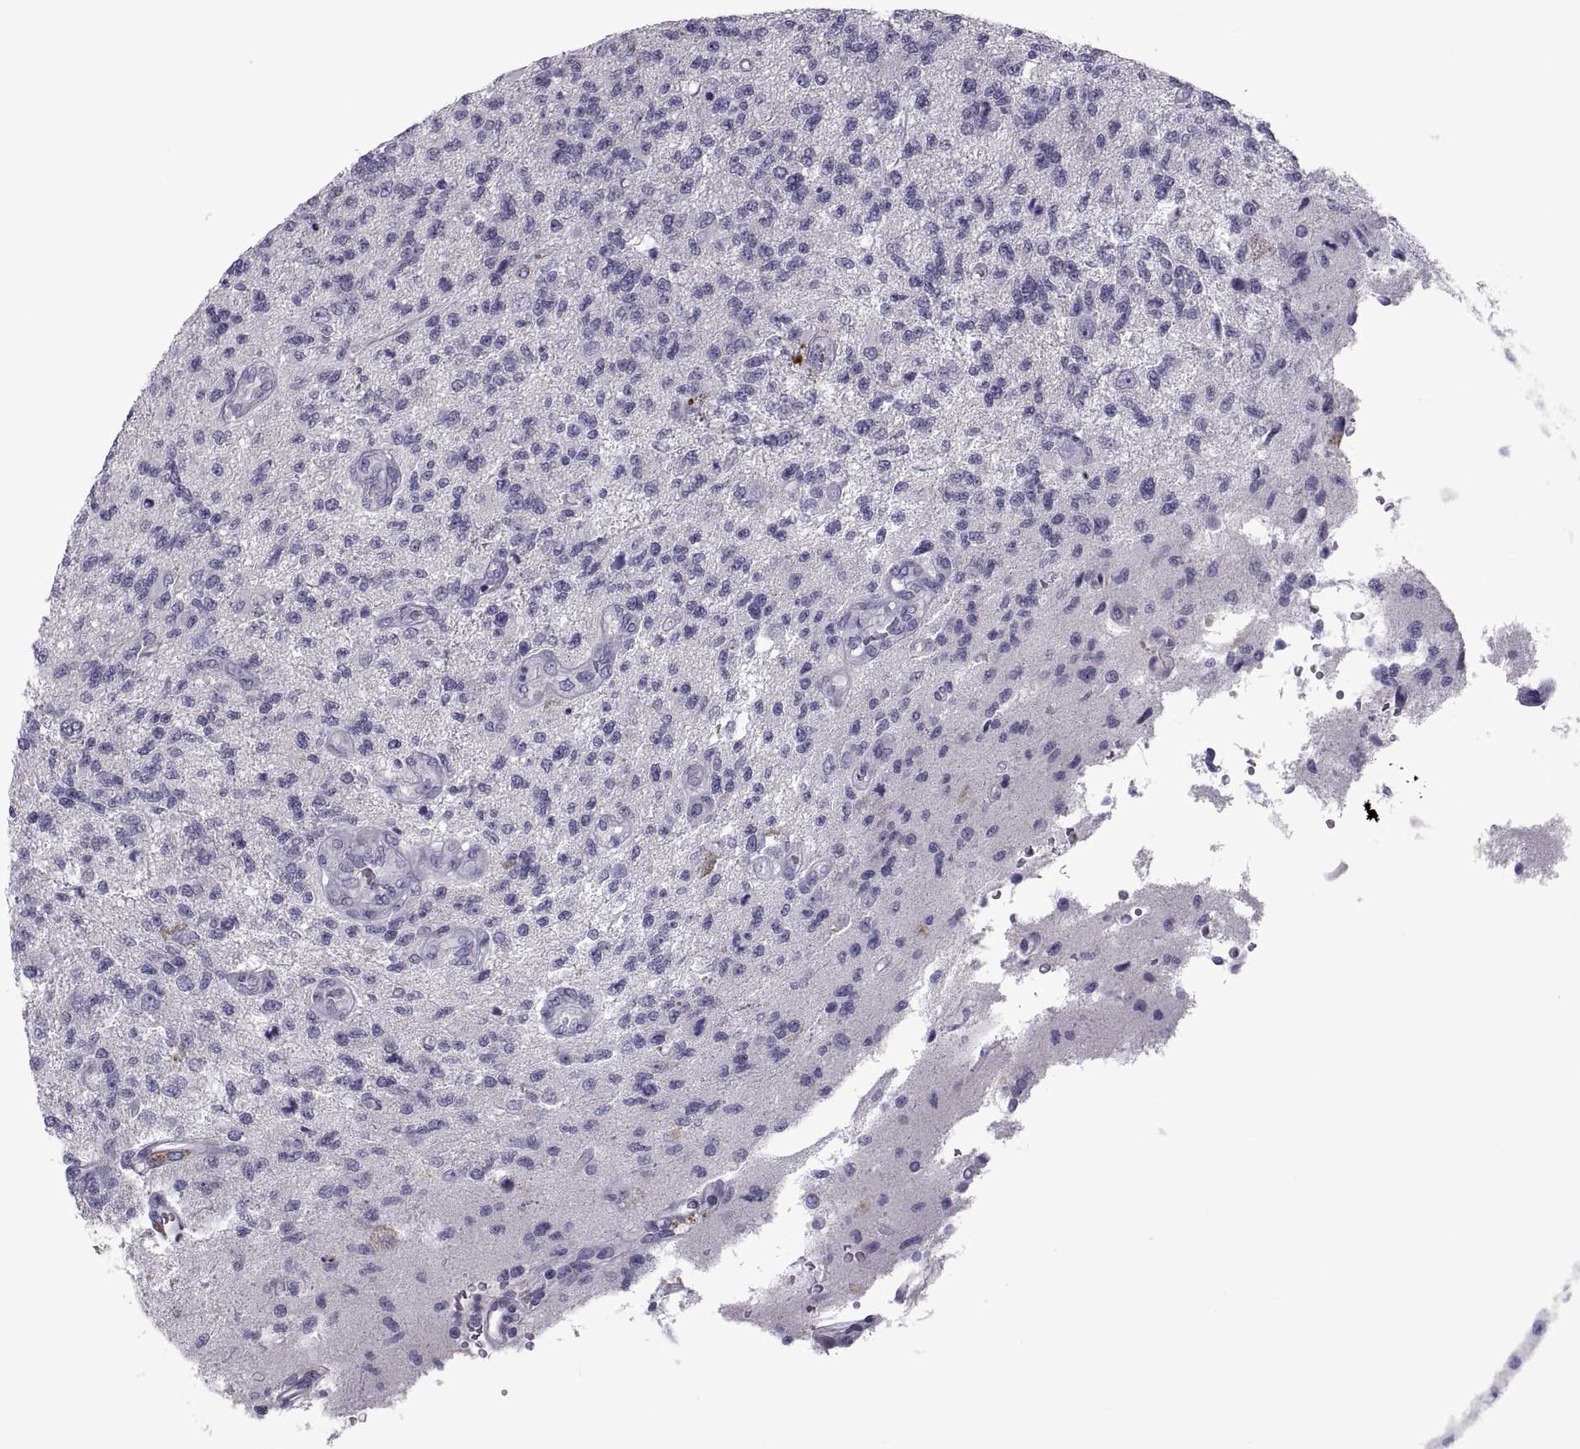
{"staining": {"intensity": "negative", "quantity": "none", "location": "none"}, "tissue": "glioma", "cell_type": "Tumor cells", "image_type": "cancer", "snomed": [{"axis": "morphology", "description": "Glioma, malignant, High grade"}, {"axis": "topography", "description": "Brain"}], "caption": "Photomicrograph shows no significant protein staining in tumor cells of glioma.", "gene": "PDZRN4", "patient": {"sex": "male", "age": 56}}